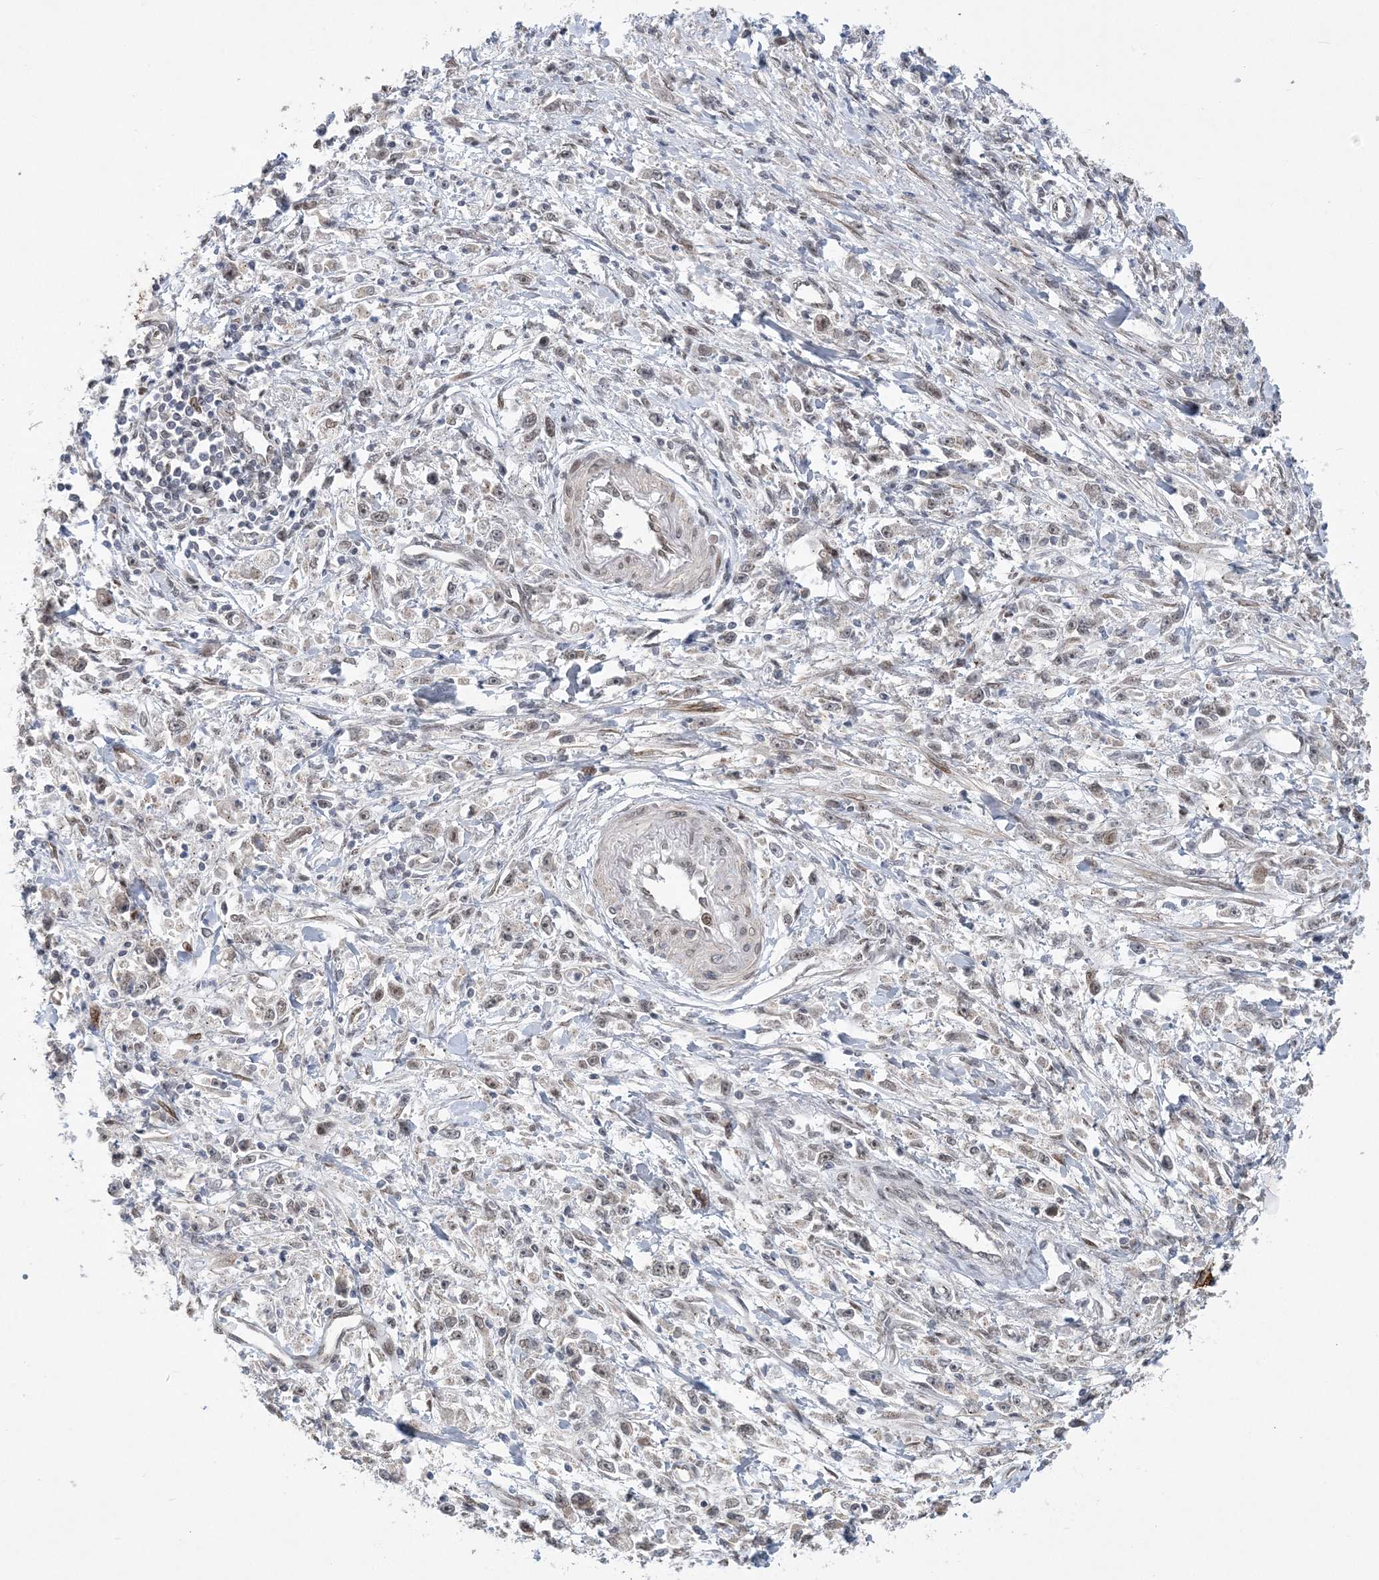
{"staining": {"intensity": "negative", "quantity": "none", "location": "none"}, "tissue": "stomach cancer", "cell_type": "Tumor cells", "image_type": "cancer", "snomed": [{"axis": "morphology", "description": "Adenocarcinoma, NOS"}, {"axis": "topography", "description": "Stomach"}], "caption": "This is an IHC histopathology image of human adenocarcinoma (stomach). There is no staining in tumor cells.", "gene": "WAC", "patient": {"sex": "female", "age": 59}}